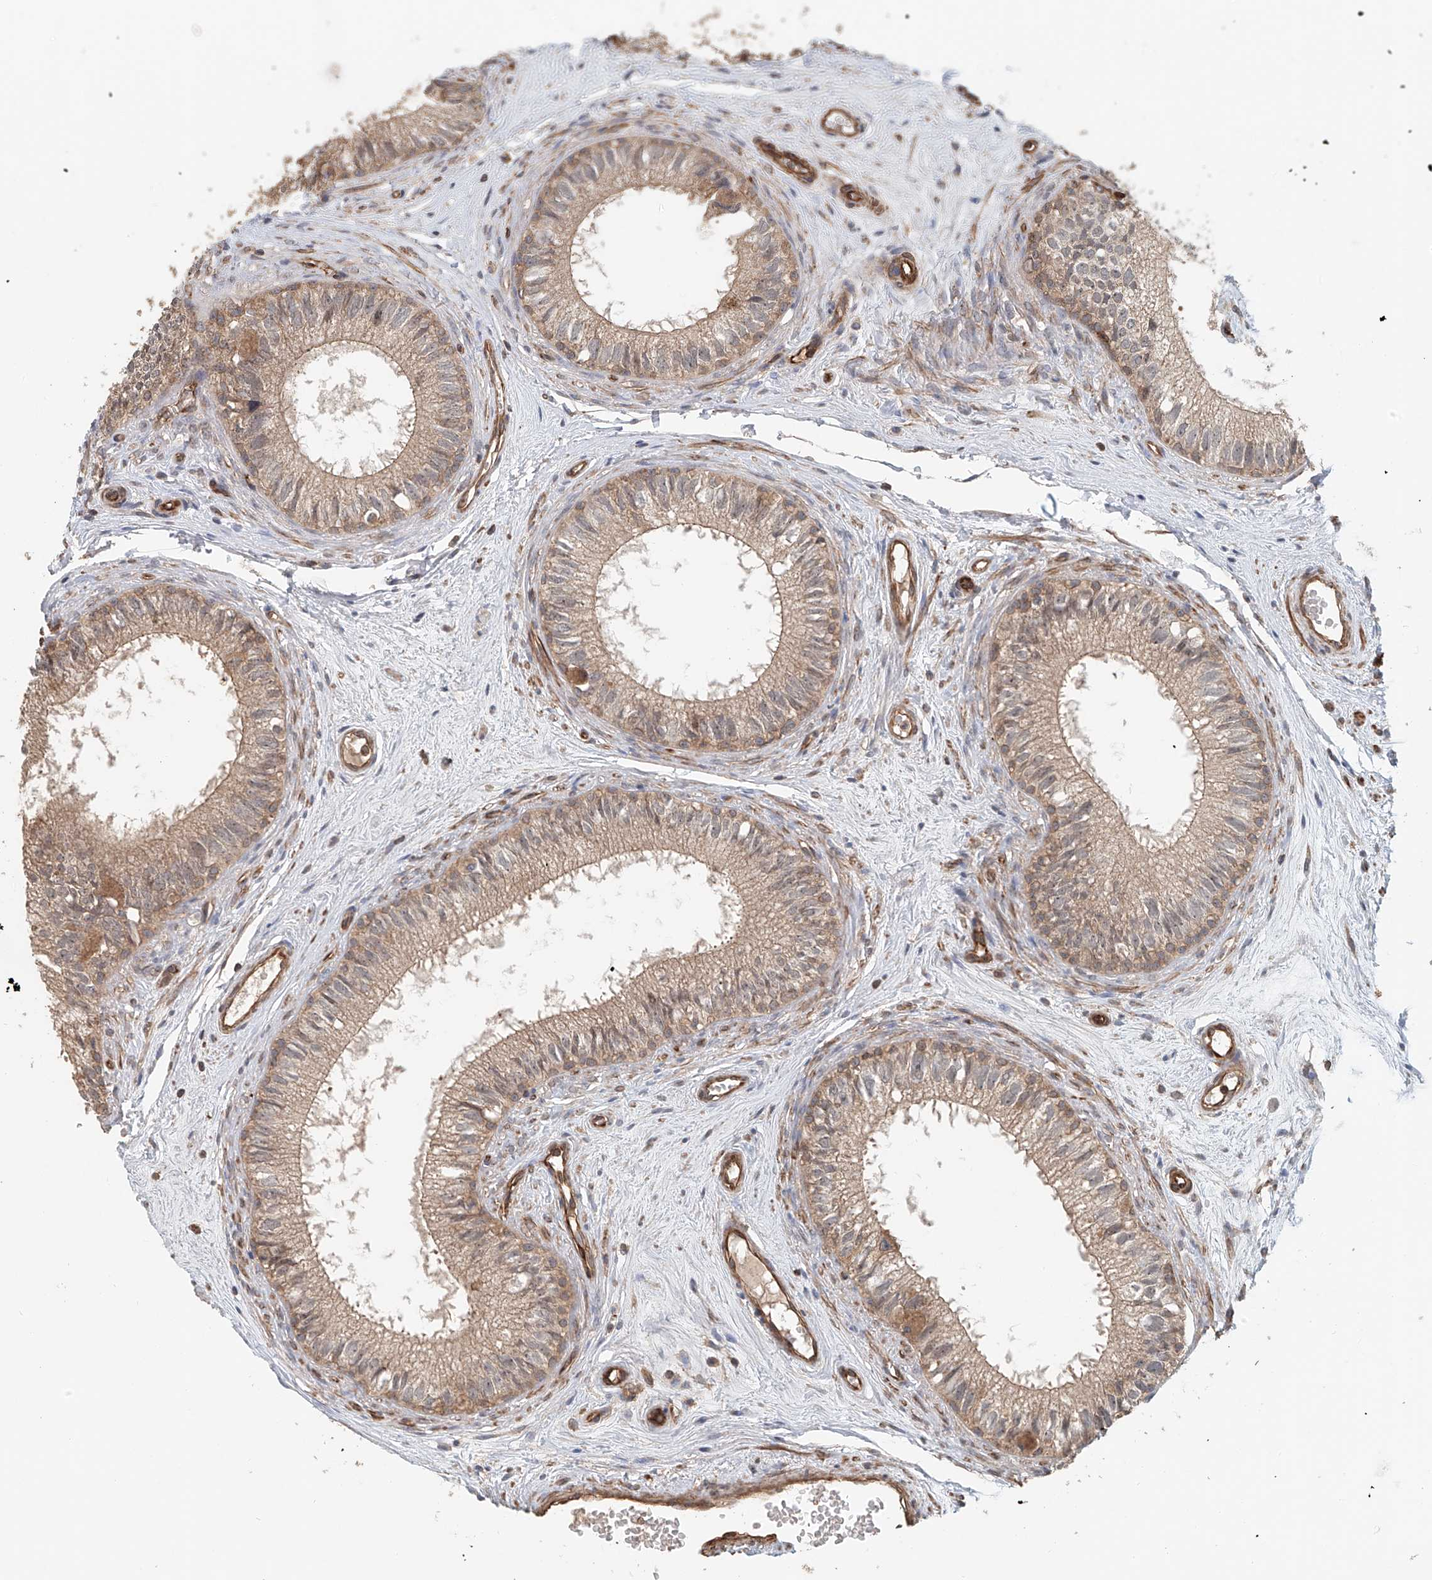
{"staining": {"intensity": "moderate", "quantity": ">75%", "location": "cytoplasmic/membranous"}, "tissue": "epididymis", "cell_type": "Glandular cells", "image_type": "normal", "snomed": [{"axis": "morphology", "description": "Normal tissue, NOS"}, {"axis": "topography", "description": "Epididymis"}], "caption": "Epididymis was stained to show a protein in brown. There is medium levels of moderate cytoplasmic/membranous staining in approximately >75% of glandular cells. The staining was performed using DAB, with brown indicating positive protein expression. Nuclei are stained blue with hematoxylin.", "gene": "FRYL", "patient": {"sex": "male", "age": 71}}